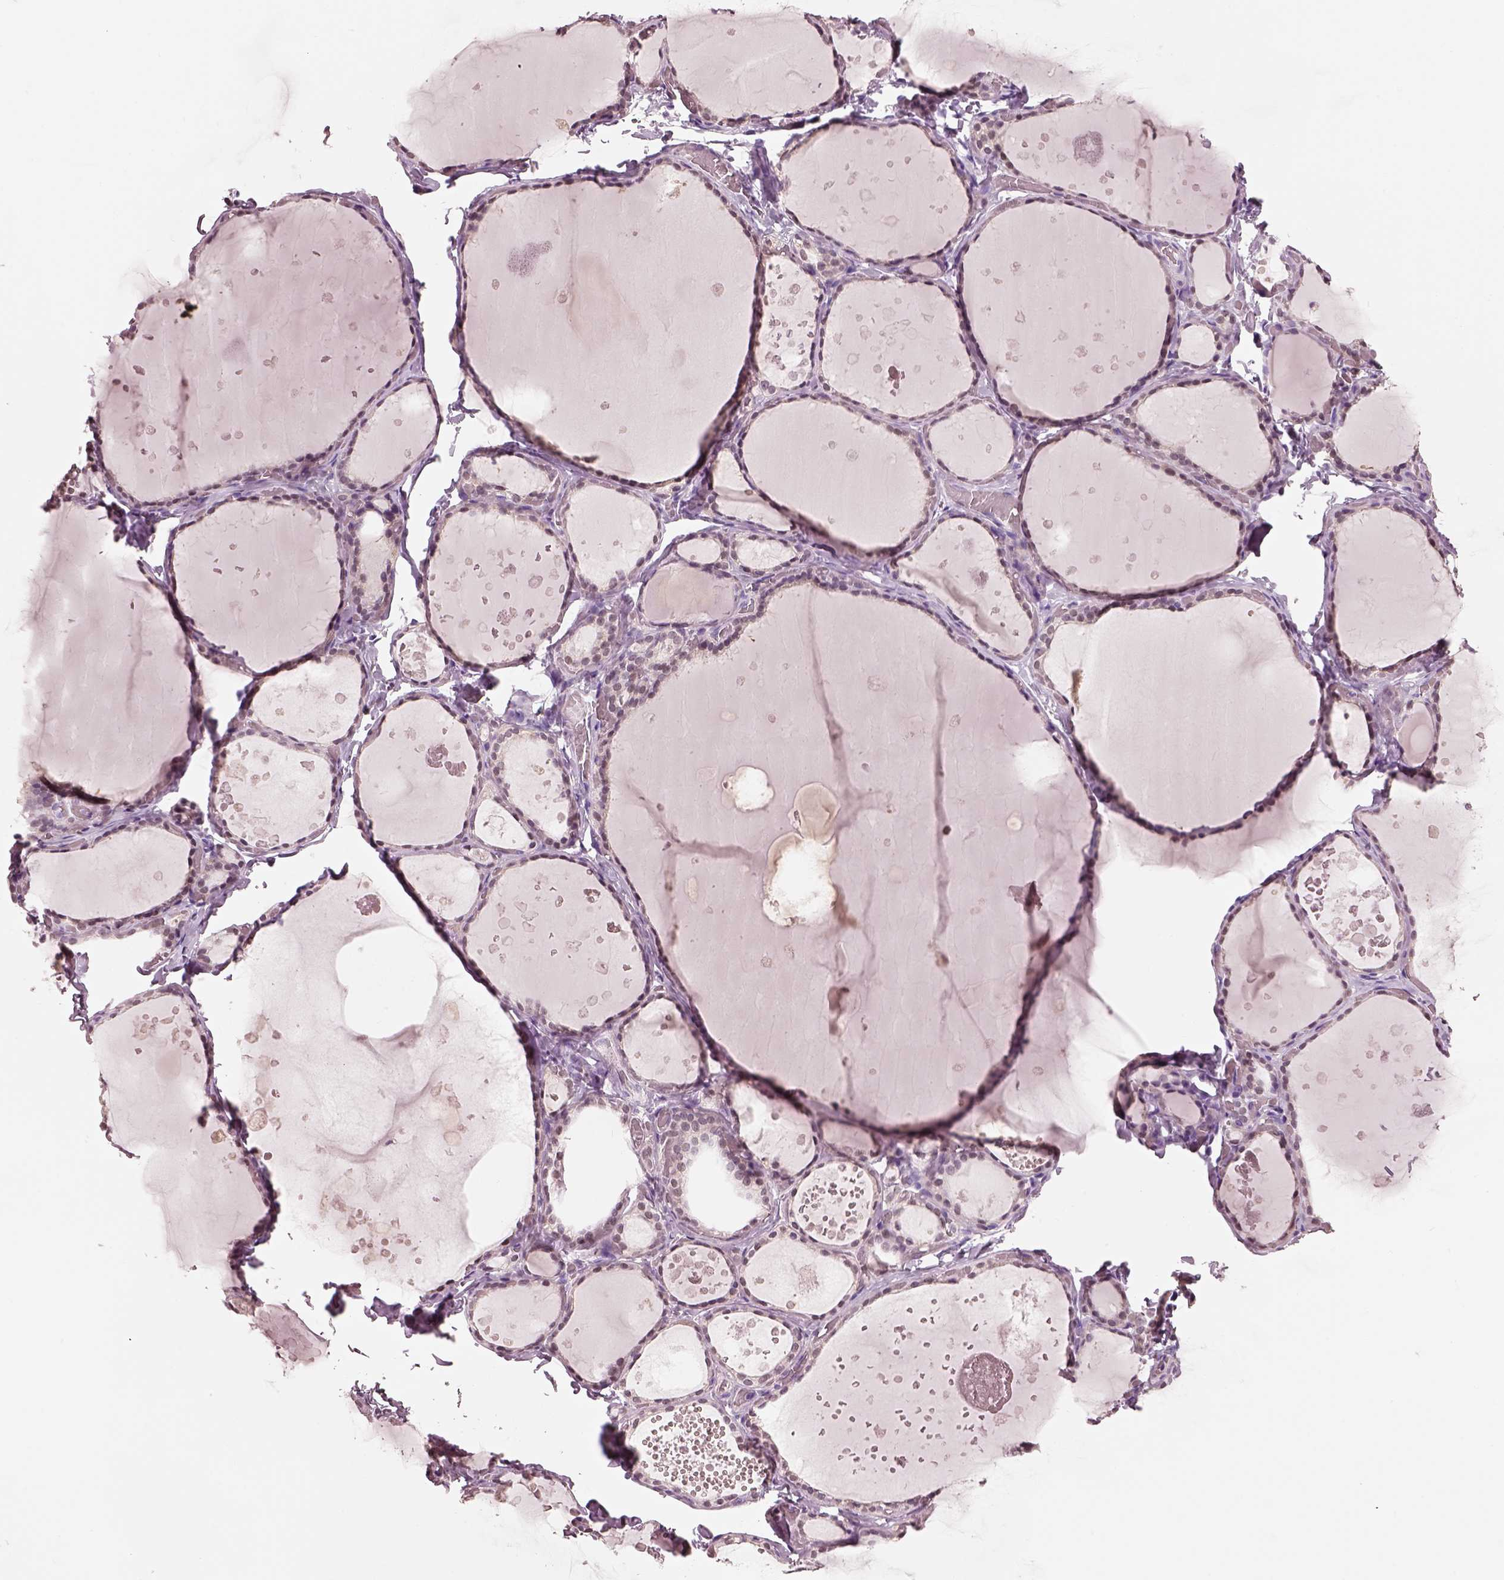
{"staining": {"intensity": "weak", "quantity": ">75%", "location": "cytoplasmic/membranous"}, "tissue": "thyroid gland", "cell_type": "Glandular cells", "image_type": "normal", "snomed": [{"axis": "morphology", "description": "Normal tissue, NOS"}, {"axis": "topography", "description": "Thyroid gland"}], "caption": "This is a micrograph of immunohistochemistry (IHC) staining of unremarkable thyroid gland, which shows weak expression in the cytoplasmic/membranous of glandular cells.", "gene": "ELSPBP1", "patient": {"sex": "female", "age": 56}}